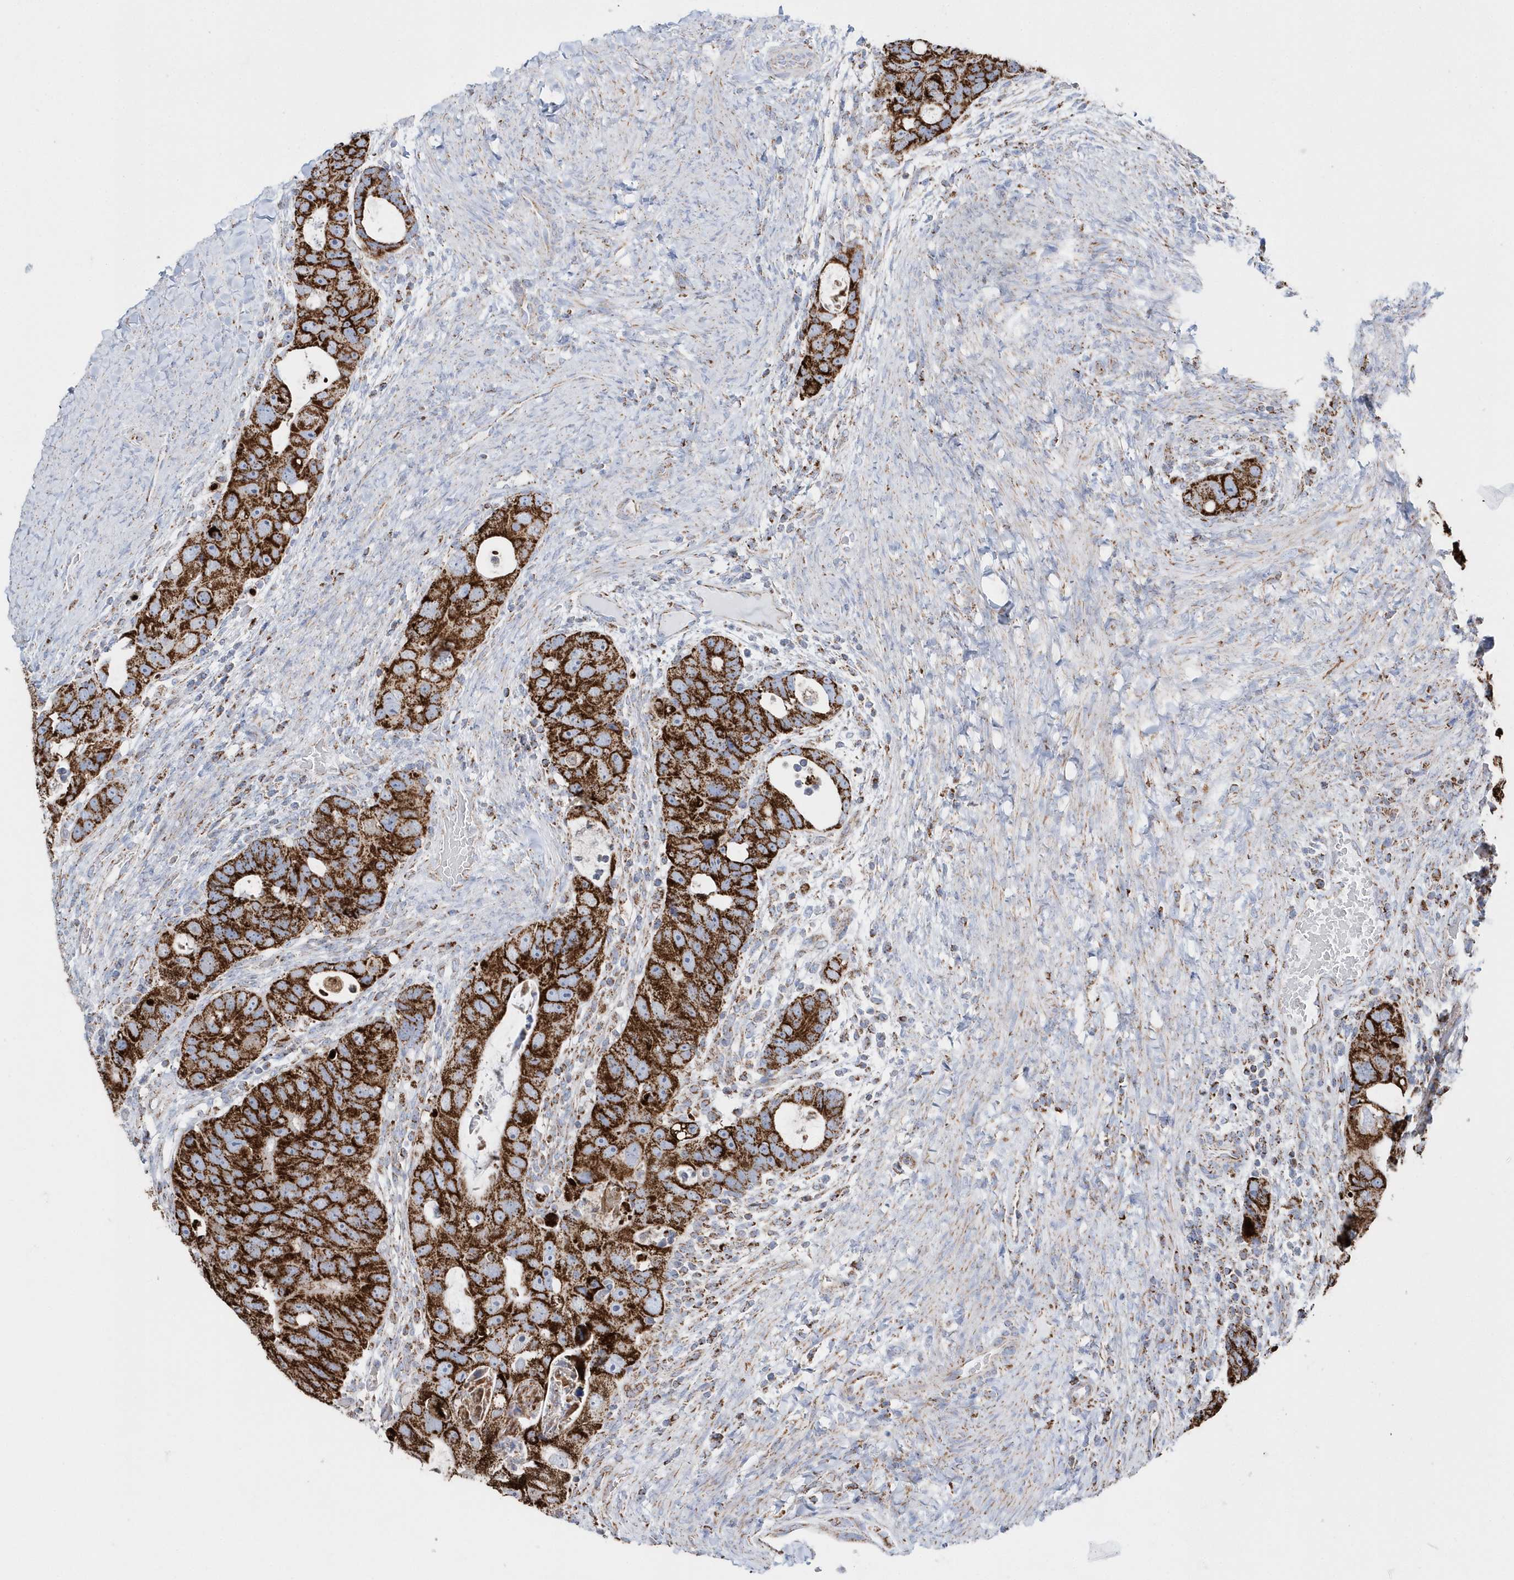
{"staining": {"intensity": "strong", "quantity": ">75%", "location": "cytoplasmic/membranous"}, "tissue": "colorectal cancer", "cell_type": "Tumor cells", "image_type": "cancer", "snomed": [{"axis": "morphology", "description": "Adenocarcinoma, NOS"}, {"axis": "topography", "description": "Rectum"}], "caption": "Immunohistochemical staining of colorectal adenocarcinoma reveals high levels of strong cytoplasmic/membranous protein staining in about >75% of tumor cells.", "gene": "TMCO6", "patient": {"sex": "male", "age": 59}}